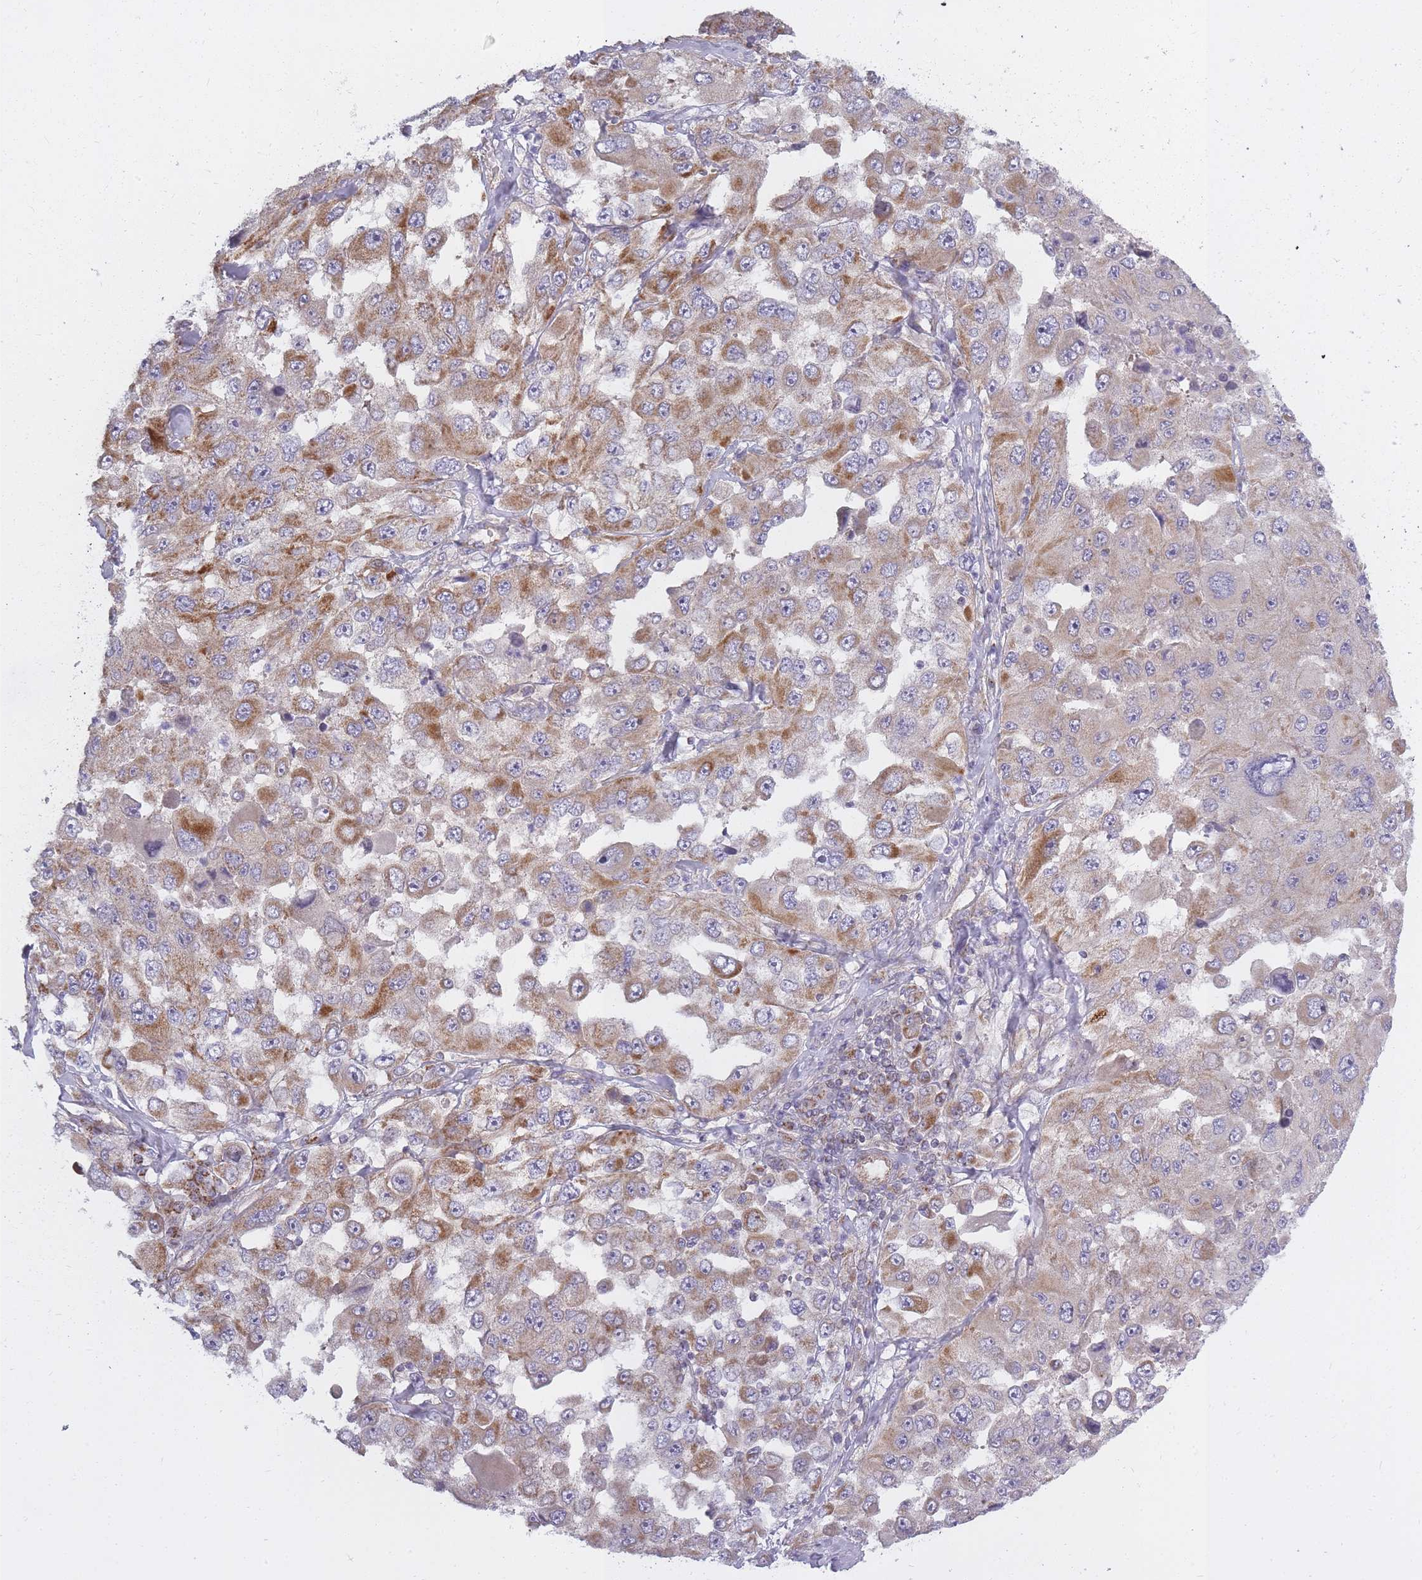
{"staining": {"intensity": "moderate", "quantity": "25%-75%", "location": "cytoplasmic/membranous"}, "tissue": "melanoma", "cell_type": "Tumor cells", "image_type": "cancer", "snomed": [{"axis": "morphology", "description": "Malignant melanoma, Metastatic site"}, {"axis": "topography", "description": "Lymph node"}], "caption": "The image displays a brown stain indicating the presence of a protein in the cytoplasmic/membranous of tumor cells in melanoma.", "gene": "ALKBH4", "patient": {"sex": "male", "age": 62}}